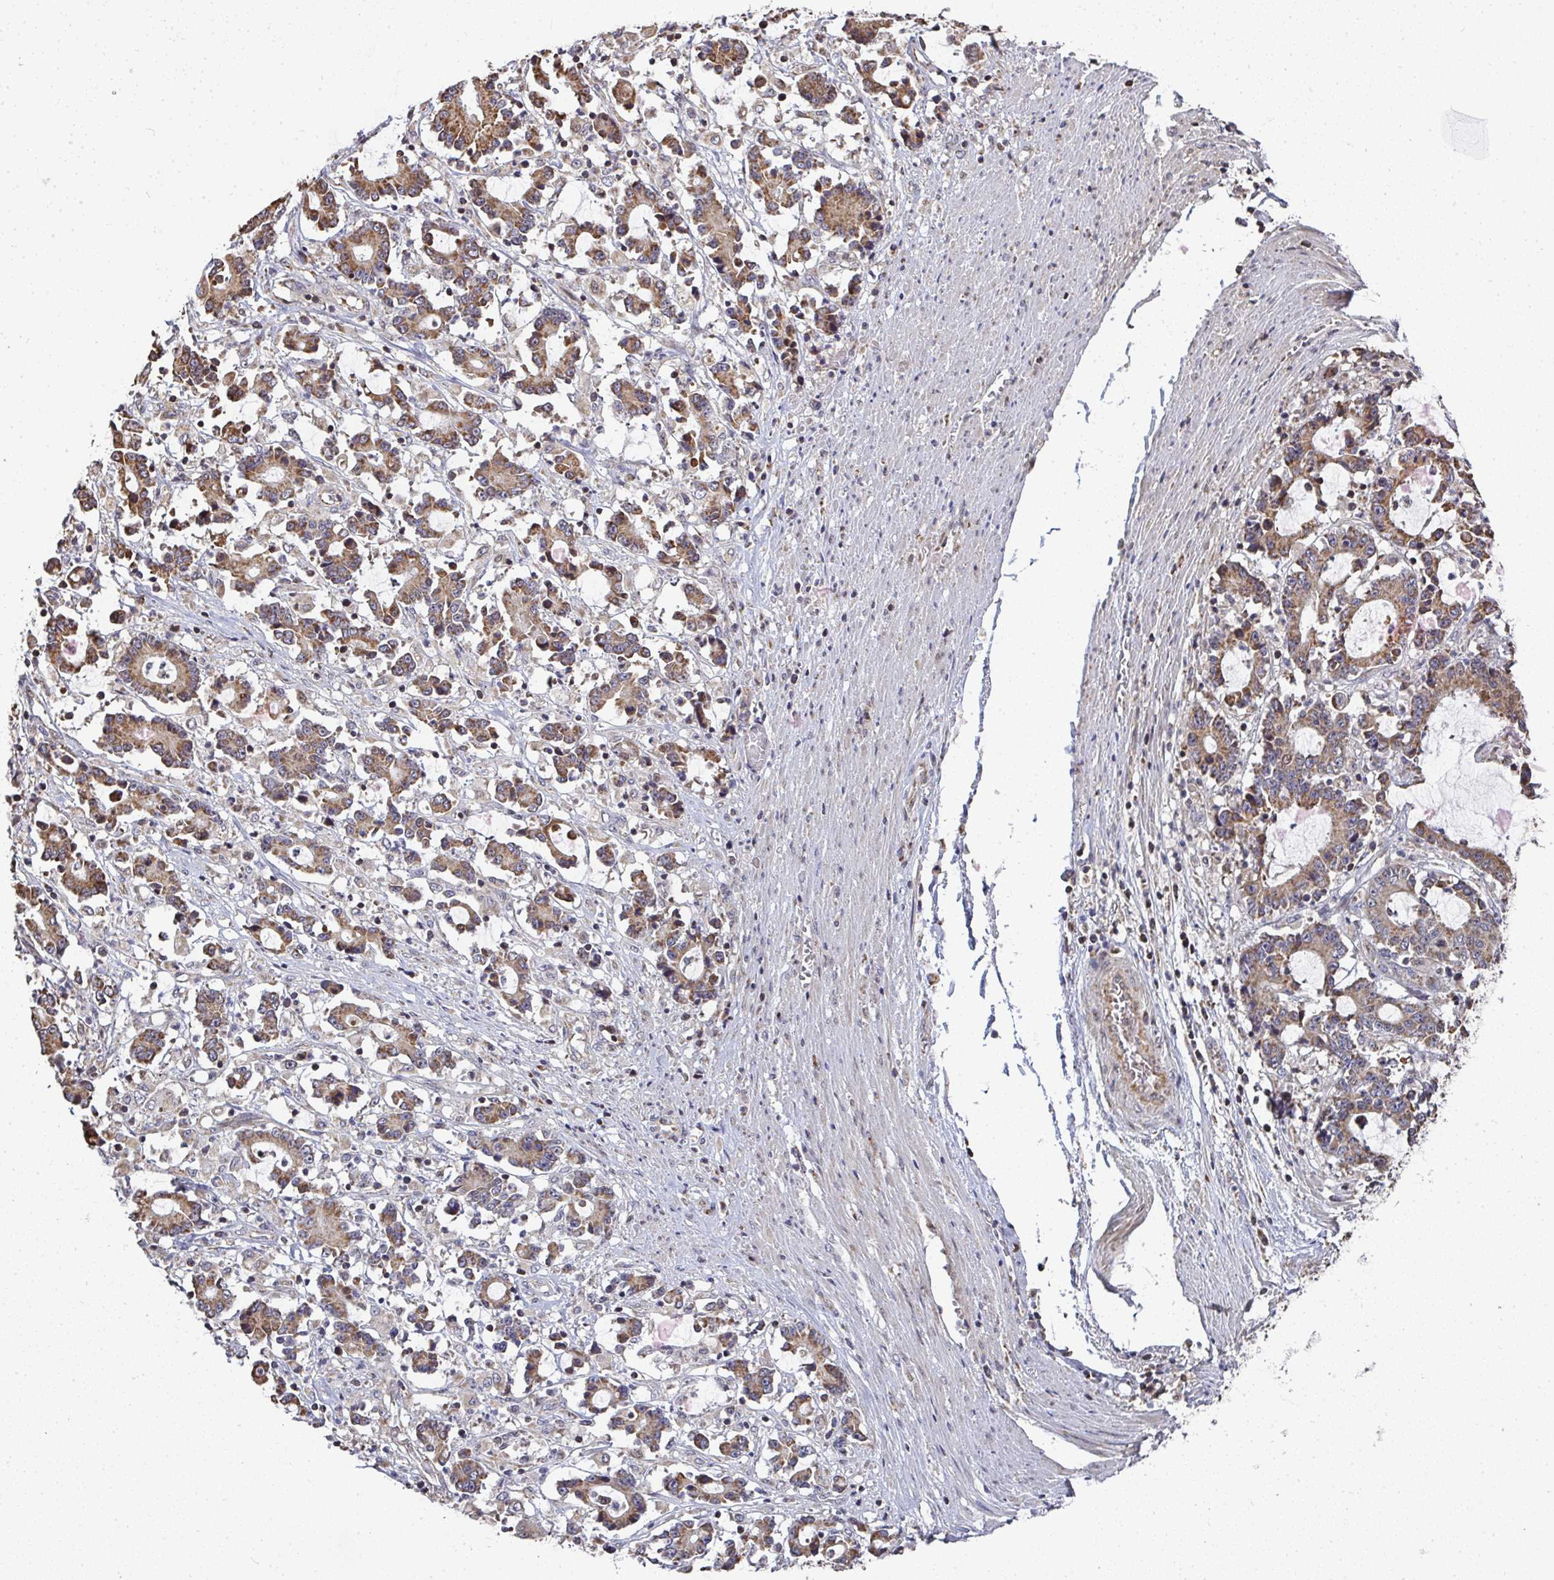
{"staining": {"intensity": "moderate", "quantity": ">75%", "location": "cytoplasmic/membranous"}, "tissue": "stomach cancer", "cell_type": "Tumor cells", "image_type": "cancer", "snomed": [{"axis": "morphology", "description": "Adenocarcinoma, NOS"}, {"axis": "topography", "description": "Stomach, upper"}], "caption": "A brown stain shows moderate cytoplasmic/membranous expression of a protein in stomach cancer (adenocarcinoma) tumor cells.", "gene": "AGTPBP1", "patient": {"sex": "male", "age": 68}}